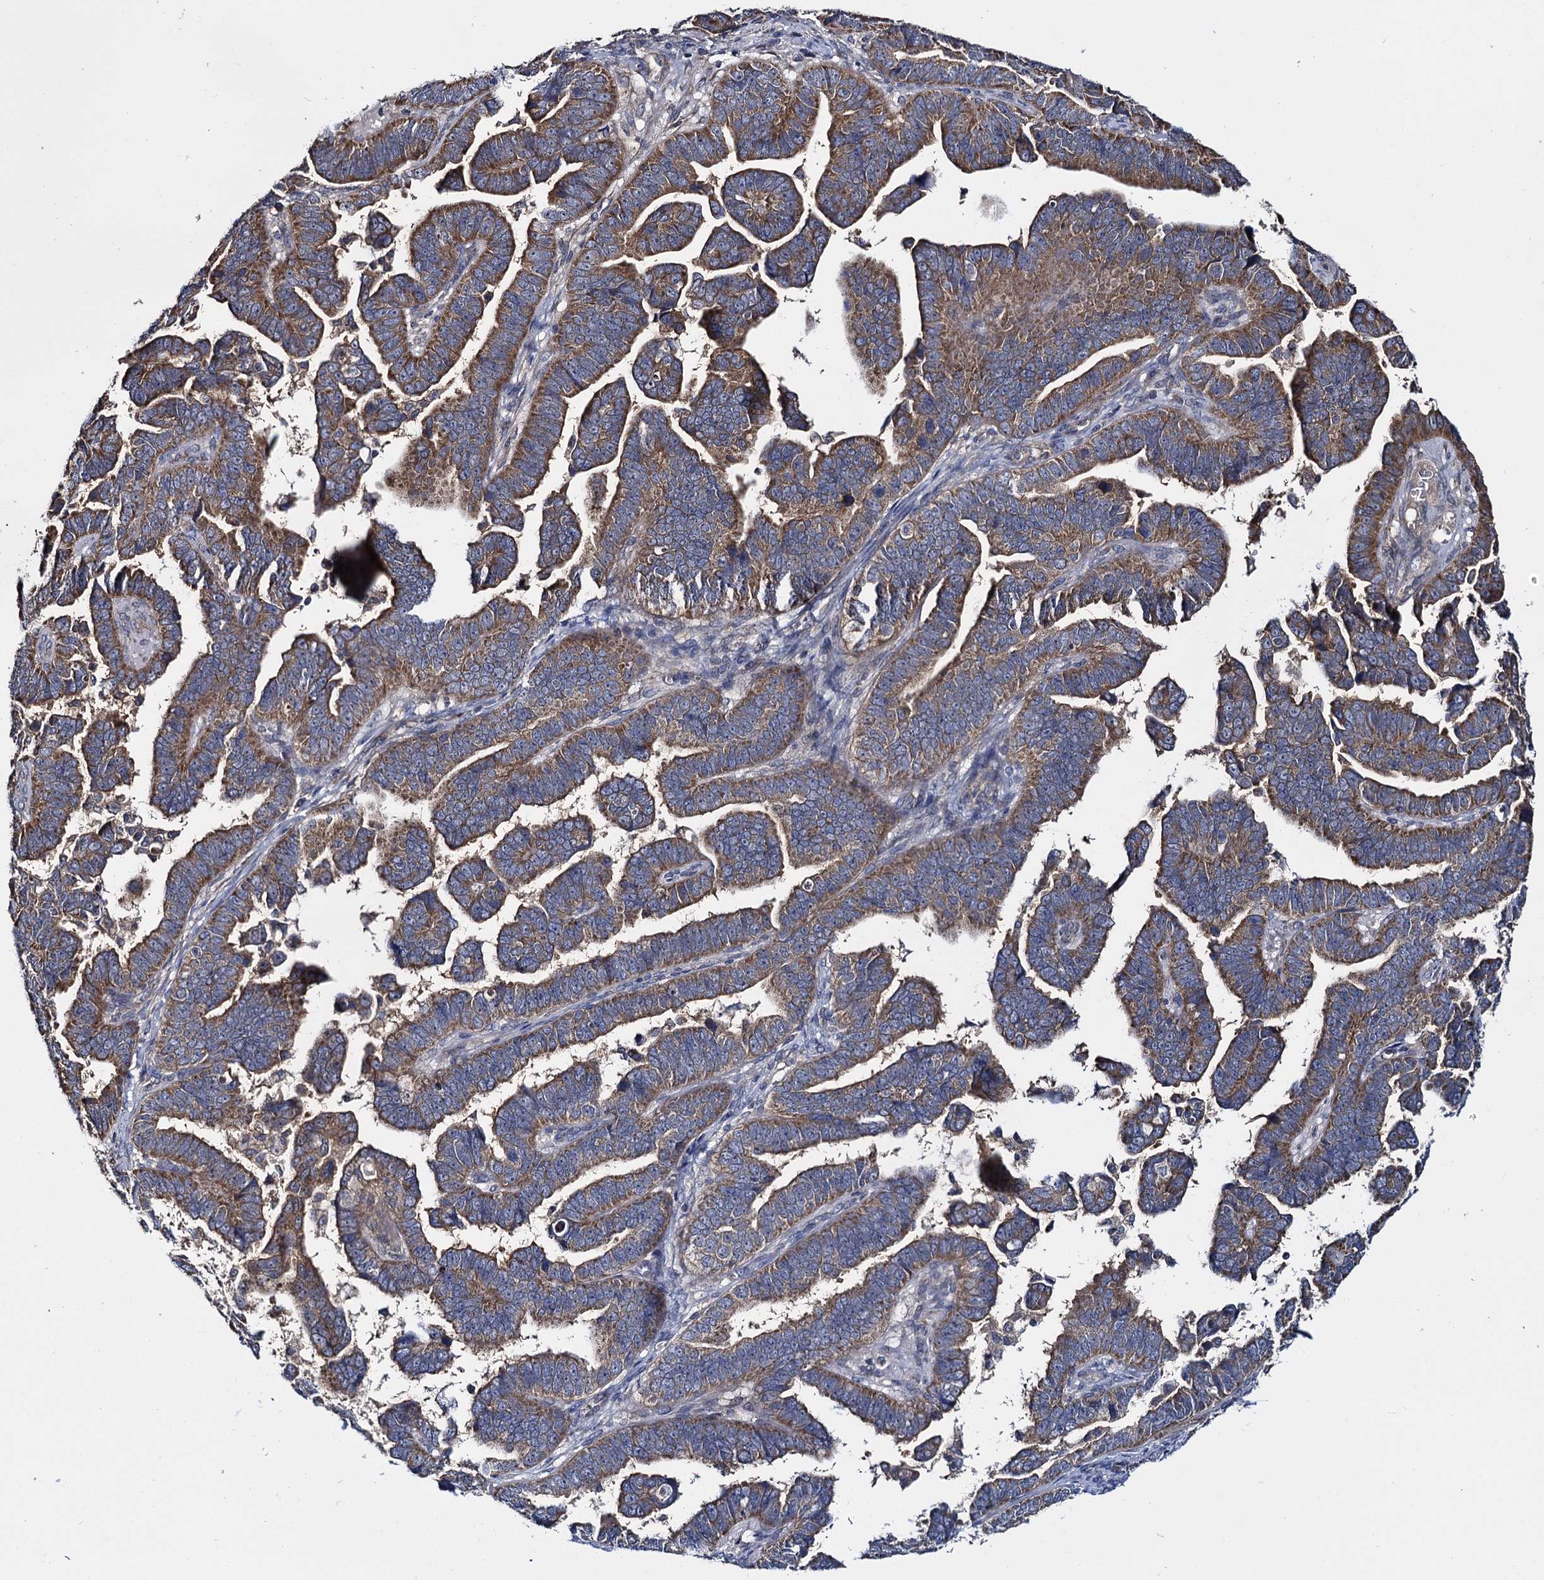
{"staining": {"intensity": "moderate", "quantity": ">75%", "location": "cytoplasmic/membranous"}, "tissue": "endometrial cancer", "cell_type": "Tumor cells", "image_type": "cancer", "snomed": [{"axis": "morphology", "description": "Adenocarcinoma, NOS"}, {"axis": "topography", "description": "Endometrium"}], "caption": "A histopathology image of endometrial adenocarcinoma stained for a protein demonstrates moderate cytoplasmic/membranous brown staining in tumor cells.", "gene": "CEP192", "patient": {"sex": "female", "age": 75}}